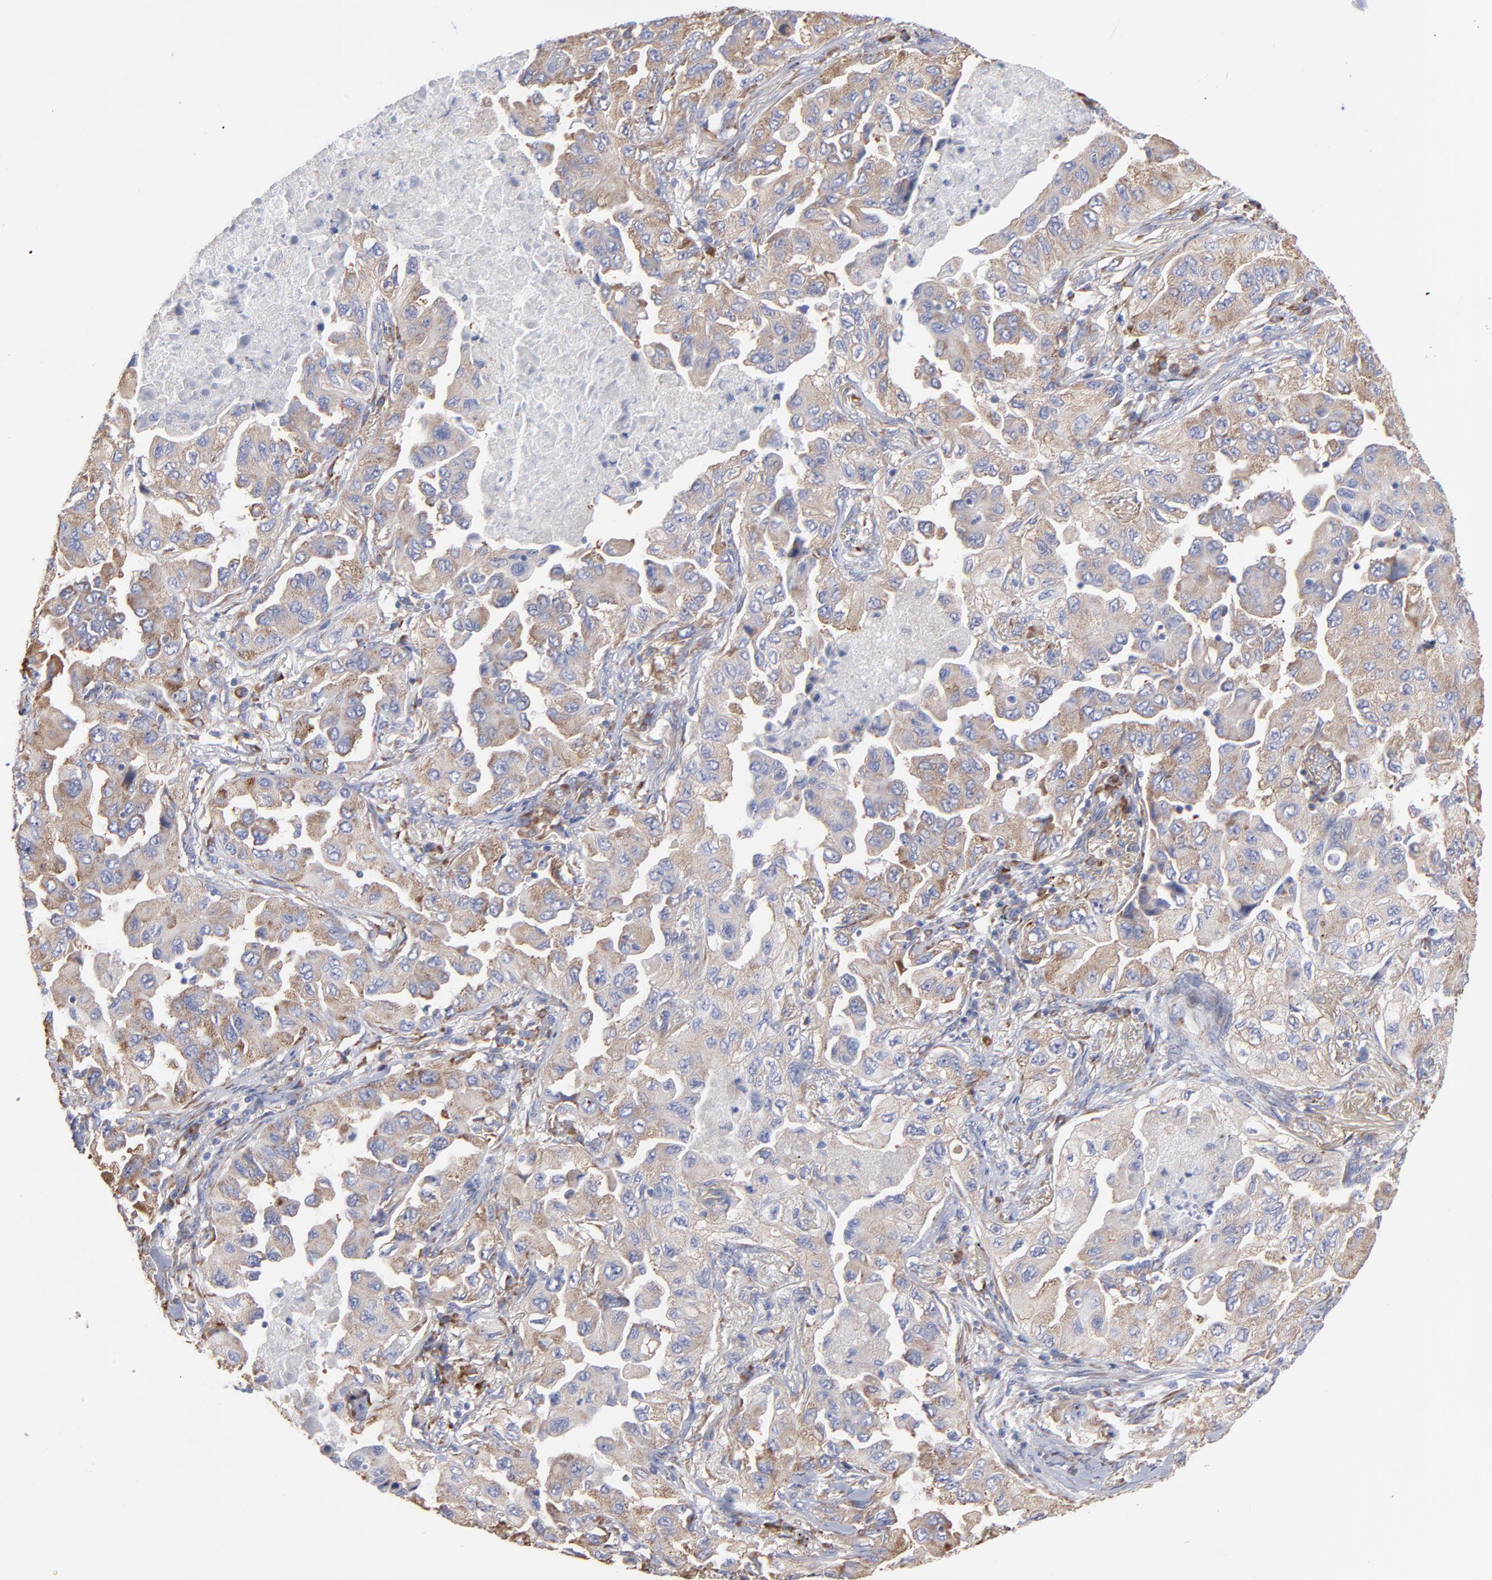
{"staining": {"intensity": "weak", "quantity": ">75%", "location": "cytoplasmic/membranous"}, "tissue": "lung cancer", "cell_type": "Tumor cells", "image_type": "cancer", "snomed": [{"axis": "morphology", "description": "Adenocarcinoma, NOS"}, {"axis": "topography", "description": "Lung"}], "caption": "A micrograph showing weak cytoplasmic/membranous staining in approximately >75% of tumor cells in lung cancer, as visualized by brown immunohistochemical staining.", "gene": "RPL3", "patient": {"sex": "female", "age": 65}}